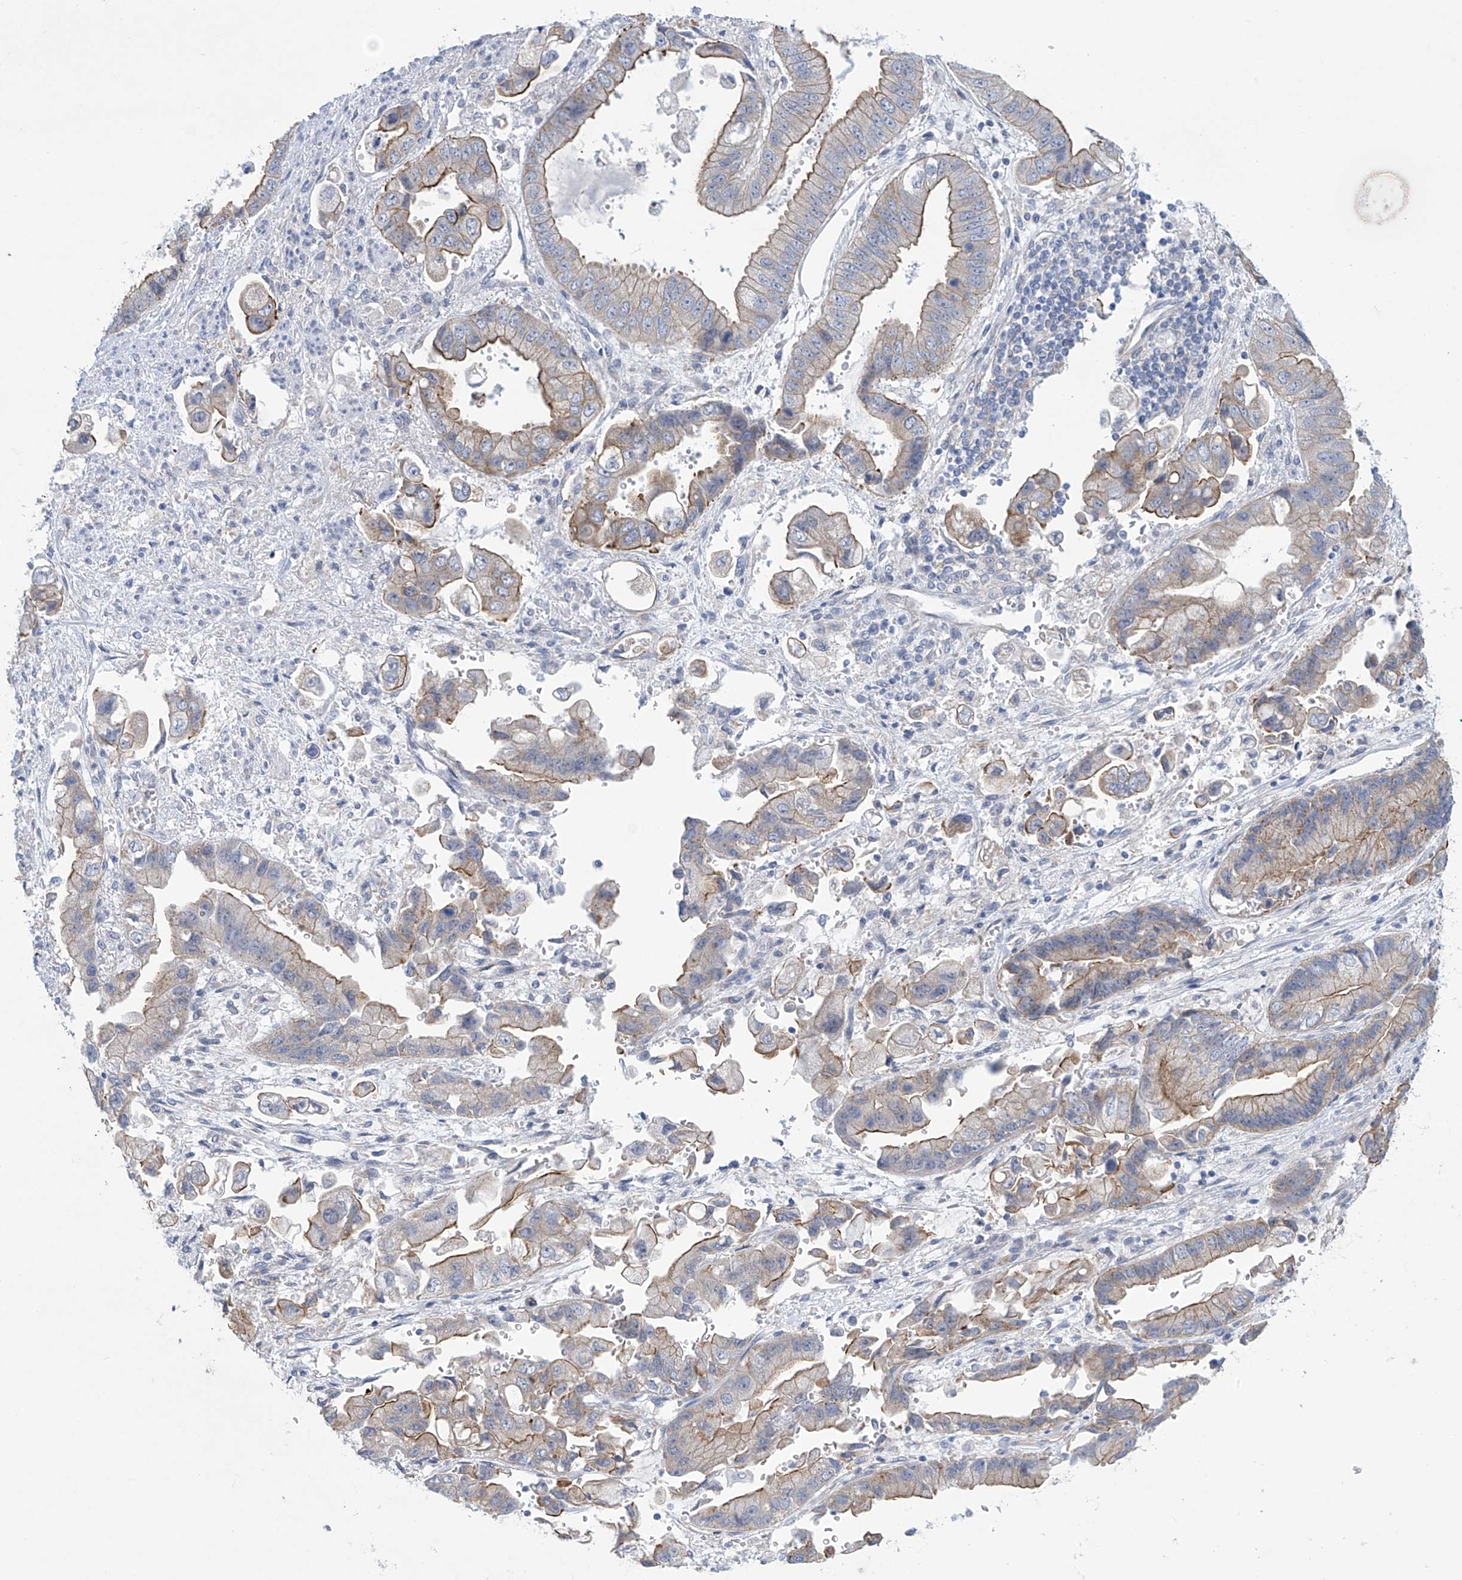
{"staining": {"intensity": "moderate", "quantity": "25%-75%", "location": "cytoplasmic/membranous"}, "tissue": "stomach cancer", "cell_type": "Tumor cells", "image_type": "cancer", "snomed": [{"axis": "morphology", "description": "Adenocarcinoma, NOS"}, {"axis": "topography", "description": "Stomach"}], "caption": "Human stomach adenocarcinoma stained with a brown dye shows moderate cytoplasmic/membranous positive positivity in about 25%-75% of tumor cells.", "gene": "ABHD13", "patient": {"sex": "male", "age": 62}}